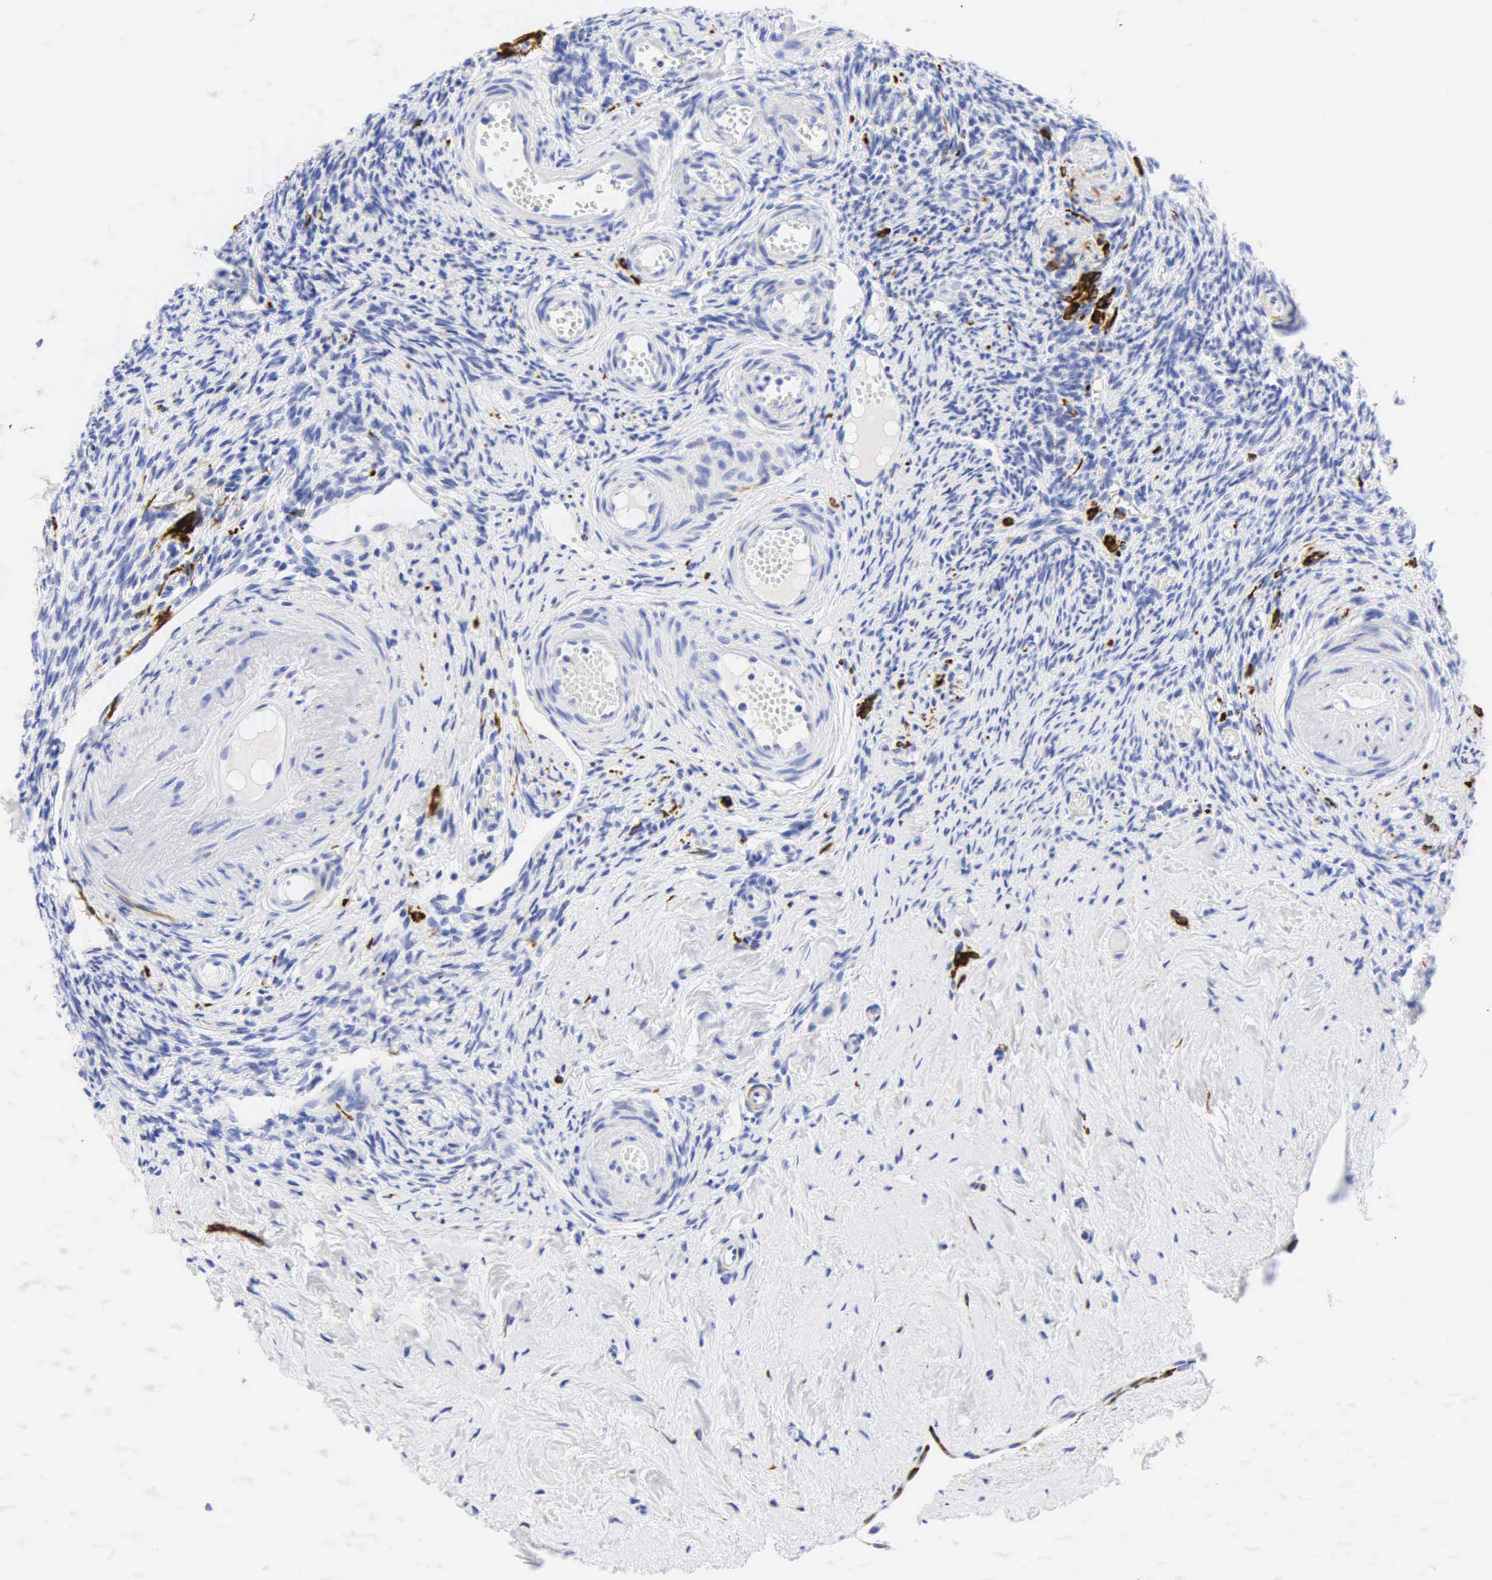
{"staining": {"intensity": "moderate", "quantity": "<25%", "location": "cytoplasmic/membranous"}, "tissue": "ovary", "cell_type": "Ovarian stroma cells", "image_type": "normal", "snomed": [{"axis": "morphology", "description": "Normal tissue, NOS"}, {"axis": "topography", "description": "Ovary"}], "caption": "DAB immunohistochemical staining of unremarkable human ovary shows moderate cytoplasmic/membranous protein staining in about <25% of ovarian stroma cells. The protein of interest is stained brown, and the nuclei are stained in blue (DAB IHC with brightfield microscopy, high magnification).", "gene": "DES", "patient": {"sex": "female", "age": 63}}